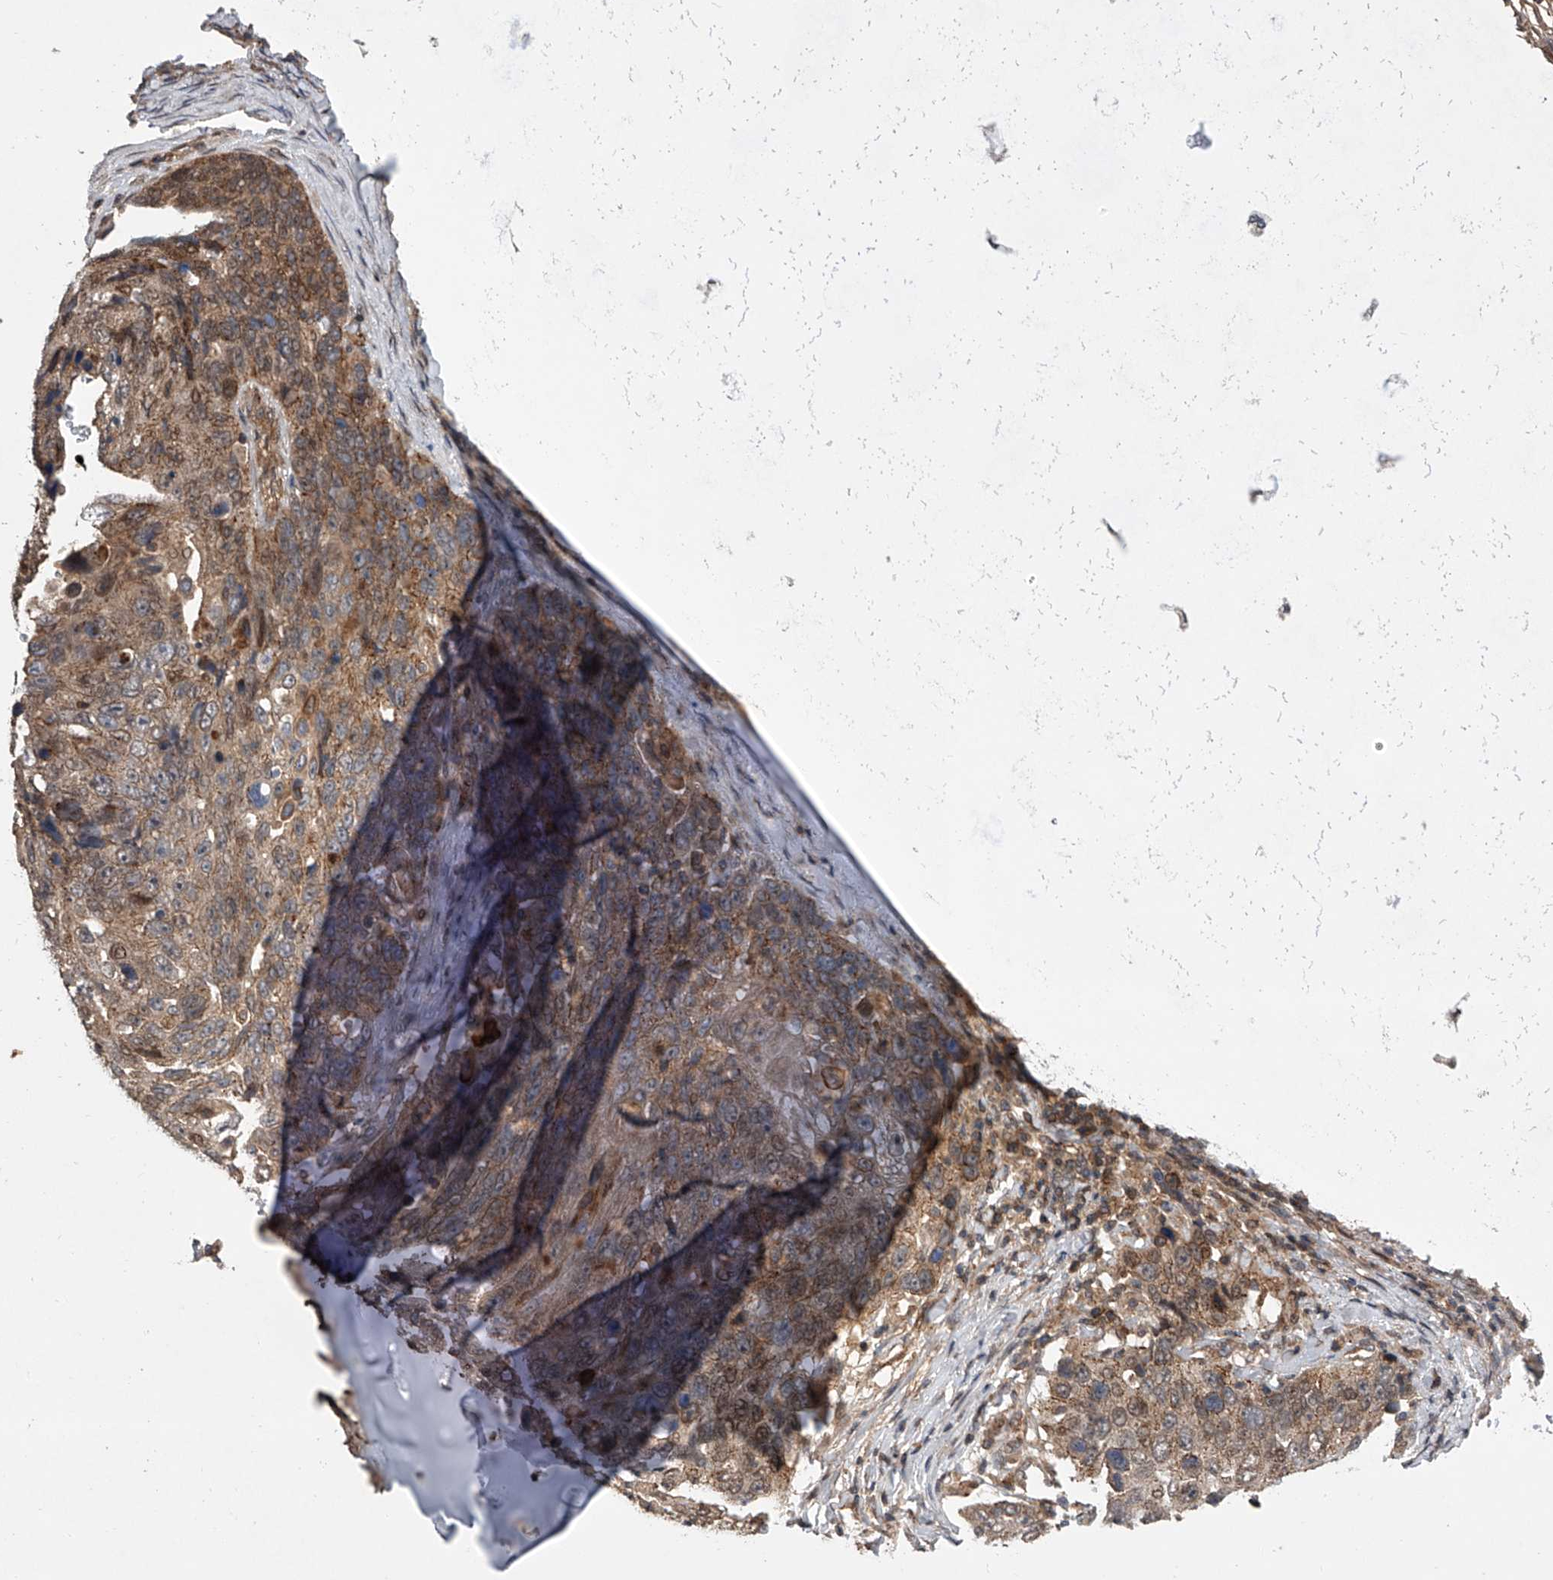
{"staining": {"intensity": "moderate", "quantity": ">75%", "location": "cytoplasmic/membranous"}, "tissue": "lung cancer", "cell_type": "Tumor cells", "image_type": "cancer", "snomed": [{"axis": "morphology", "description": "Squamous cell carcinoma, NOS"}, {"axis": "topography", "description": "Lung"}], "caption": "This histopathology image demonstrates IHC staining of lung cancer (squamous cell carcinoma), with medium moderate cytoplasmic/membranous positivity in about >75% of tumor cells.", "gene": "USP47", "patient": {"sex": "male", "age": 66}}